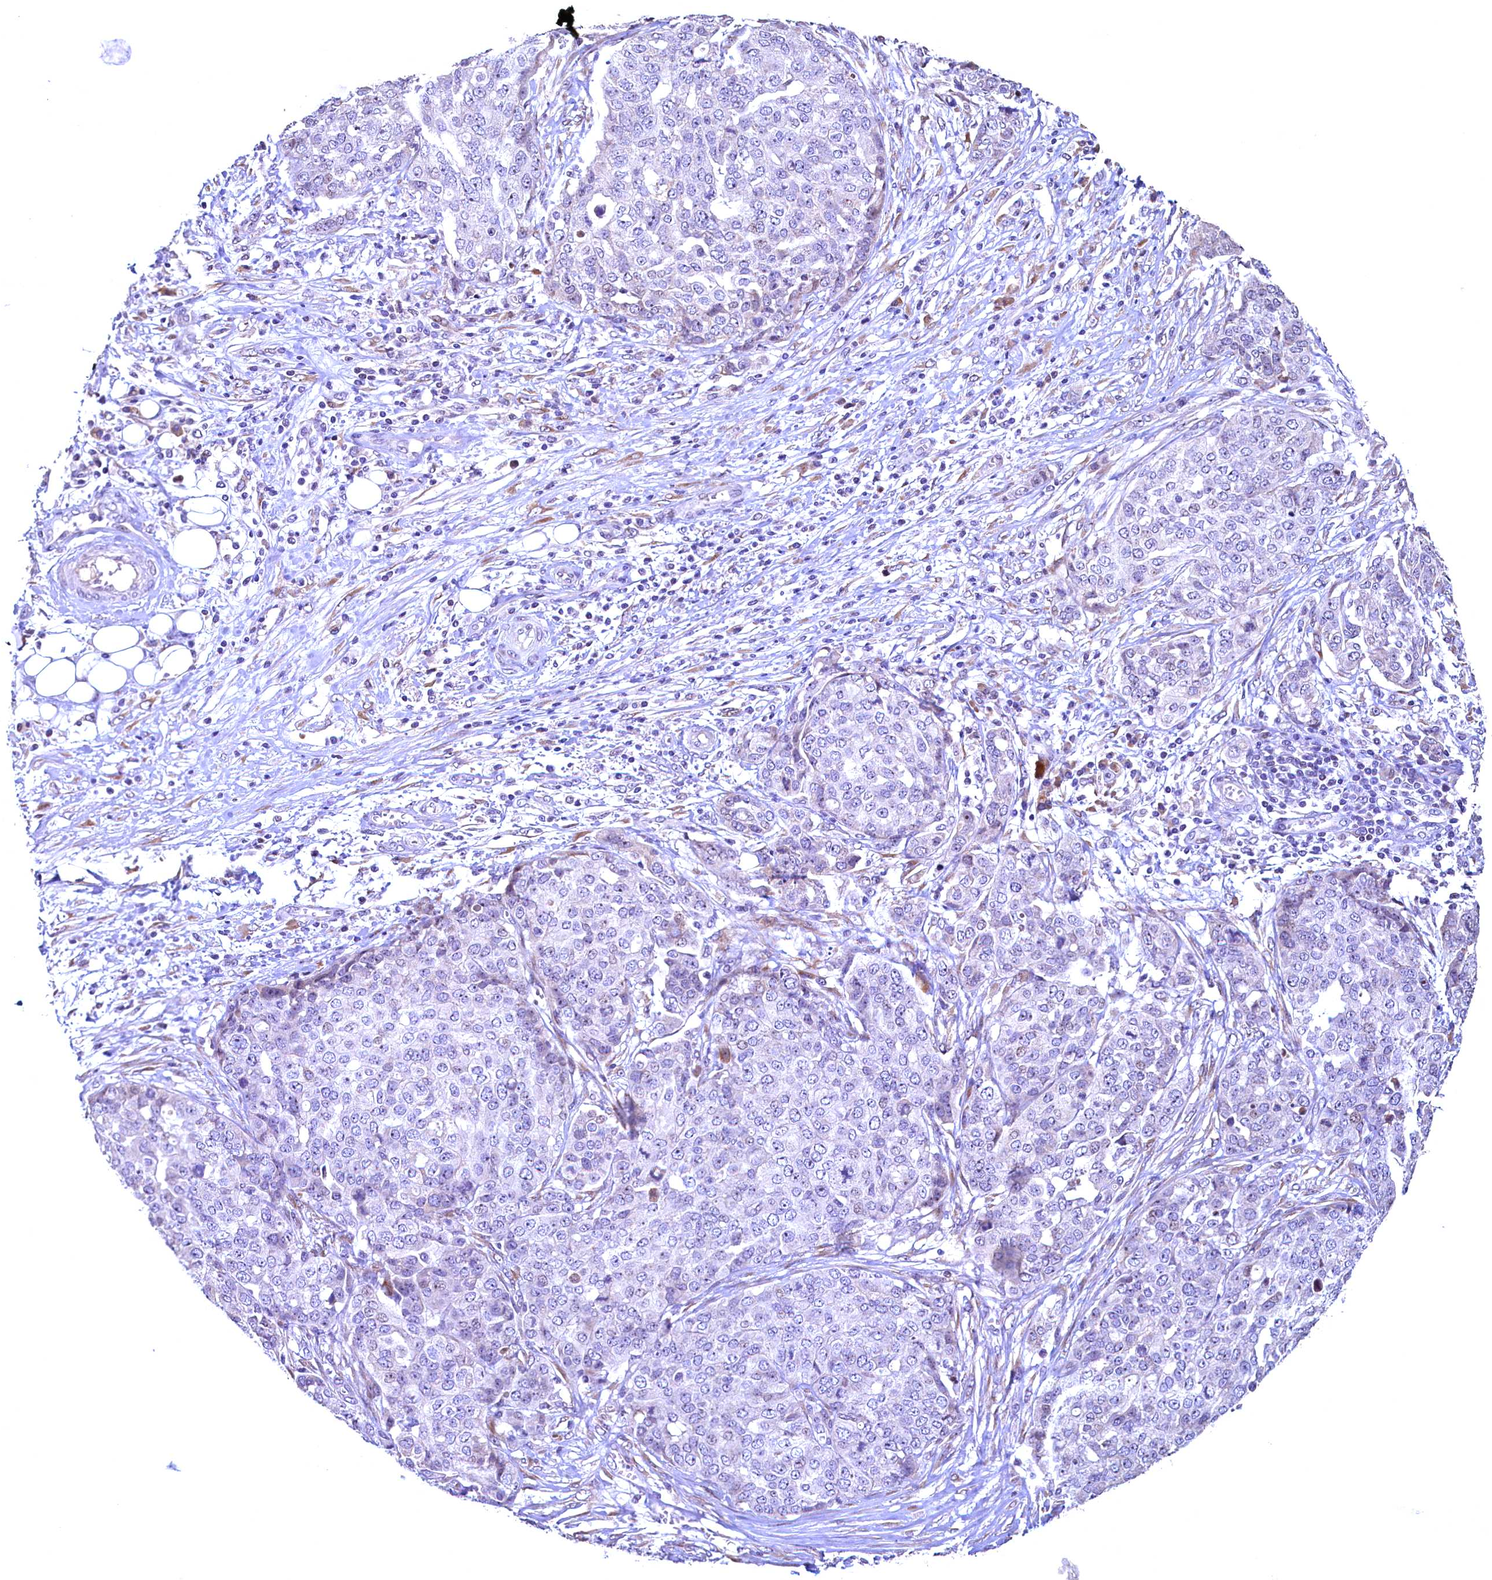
{"staining": {"intensity": "negative", "quantity": "none", "location": "none"}, "tissue": "ovarian cancer", "cell_type": "Tumor cells", "image_type": "cancer", "snomed": [{"axis": "morphology", "description": "Cystadenocarcinoma, serous, NOS"}, {"axis": "topography", "description": "Soft tissue"}, {"axis": "topography", "description": "Ovary"}], "caption": "Image shows no protein positivity in tumor cells of ovarian serous cystadenocarcinoma tissue.", "gene": "LATS2", "patient": {"sex": "female", "age": 57}}